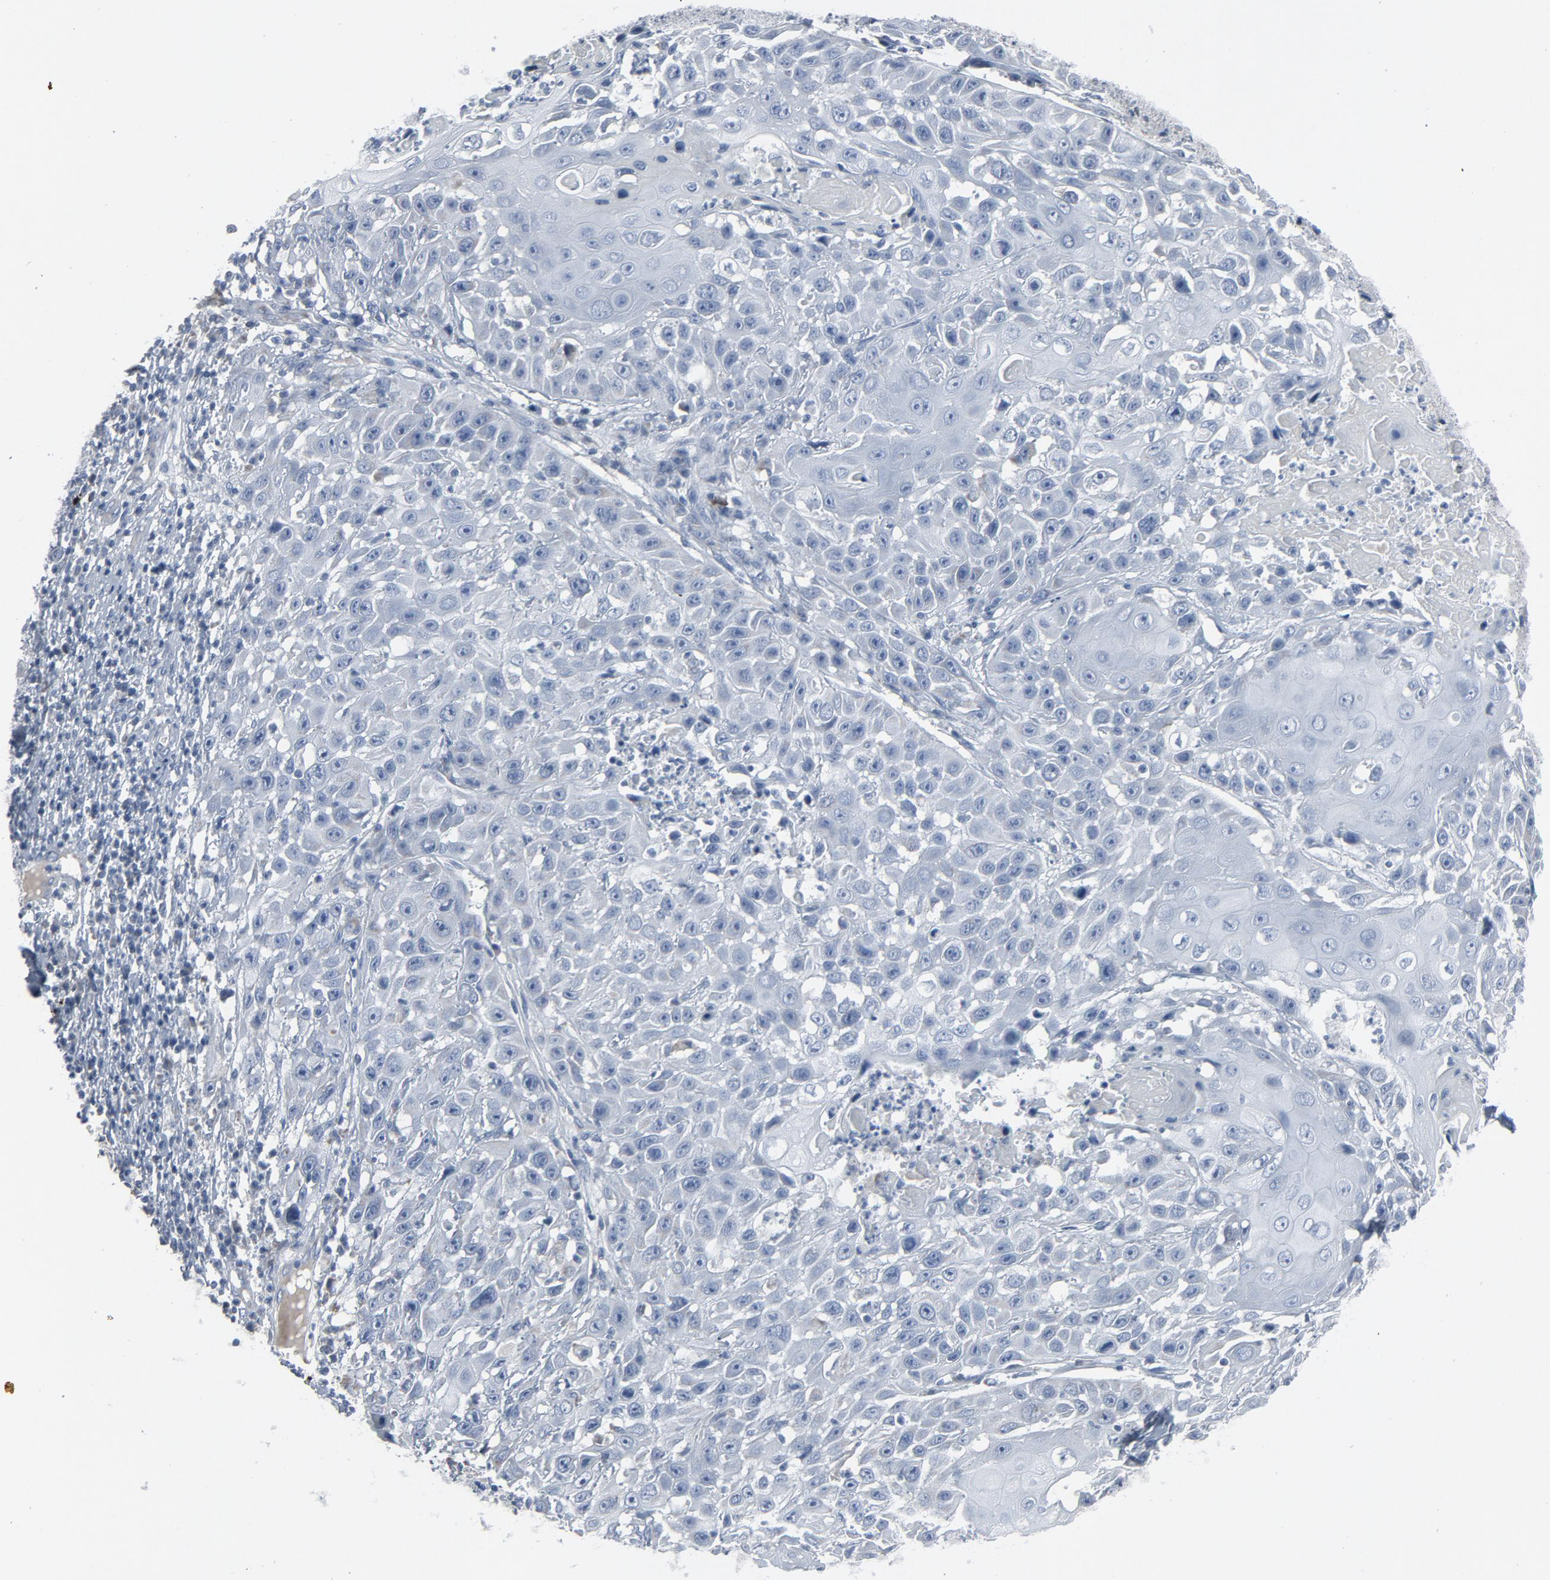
{"staining": {"intensity": "negative", "quantity": "none", "location": "none"}, "tissue": "cervical cancer", "cell_type": "Tumor cells", "image_type": "cancer", "snomed": [{"axis": "morphology", "description": "Squamous cell carcinoma, NOS"}, {"axis": "topography", "description": "Cervix"}], "caption": "DAB immunohistochemical staining of human cervical squamous cell carcinoma displays no significant positivity in tumor cells.", "gene": "GPX2", "patient": {"sex": "female", "age": 39}}